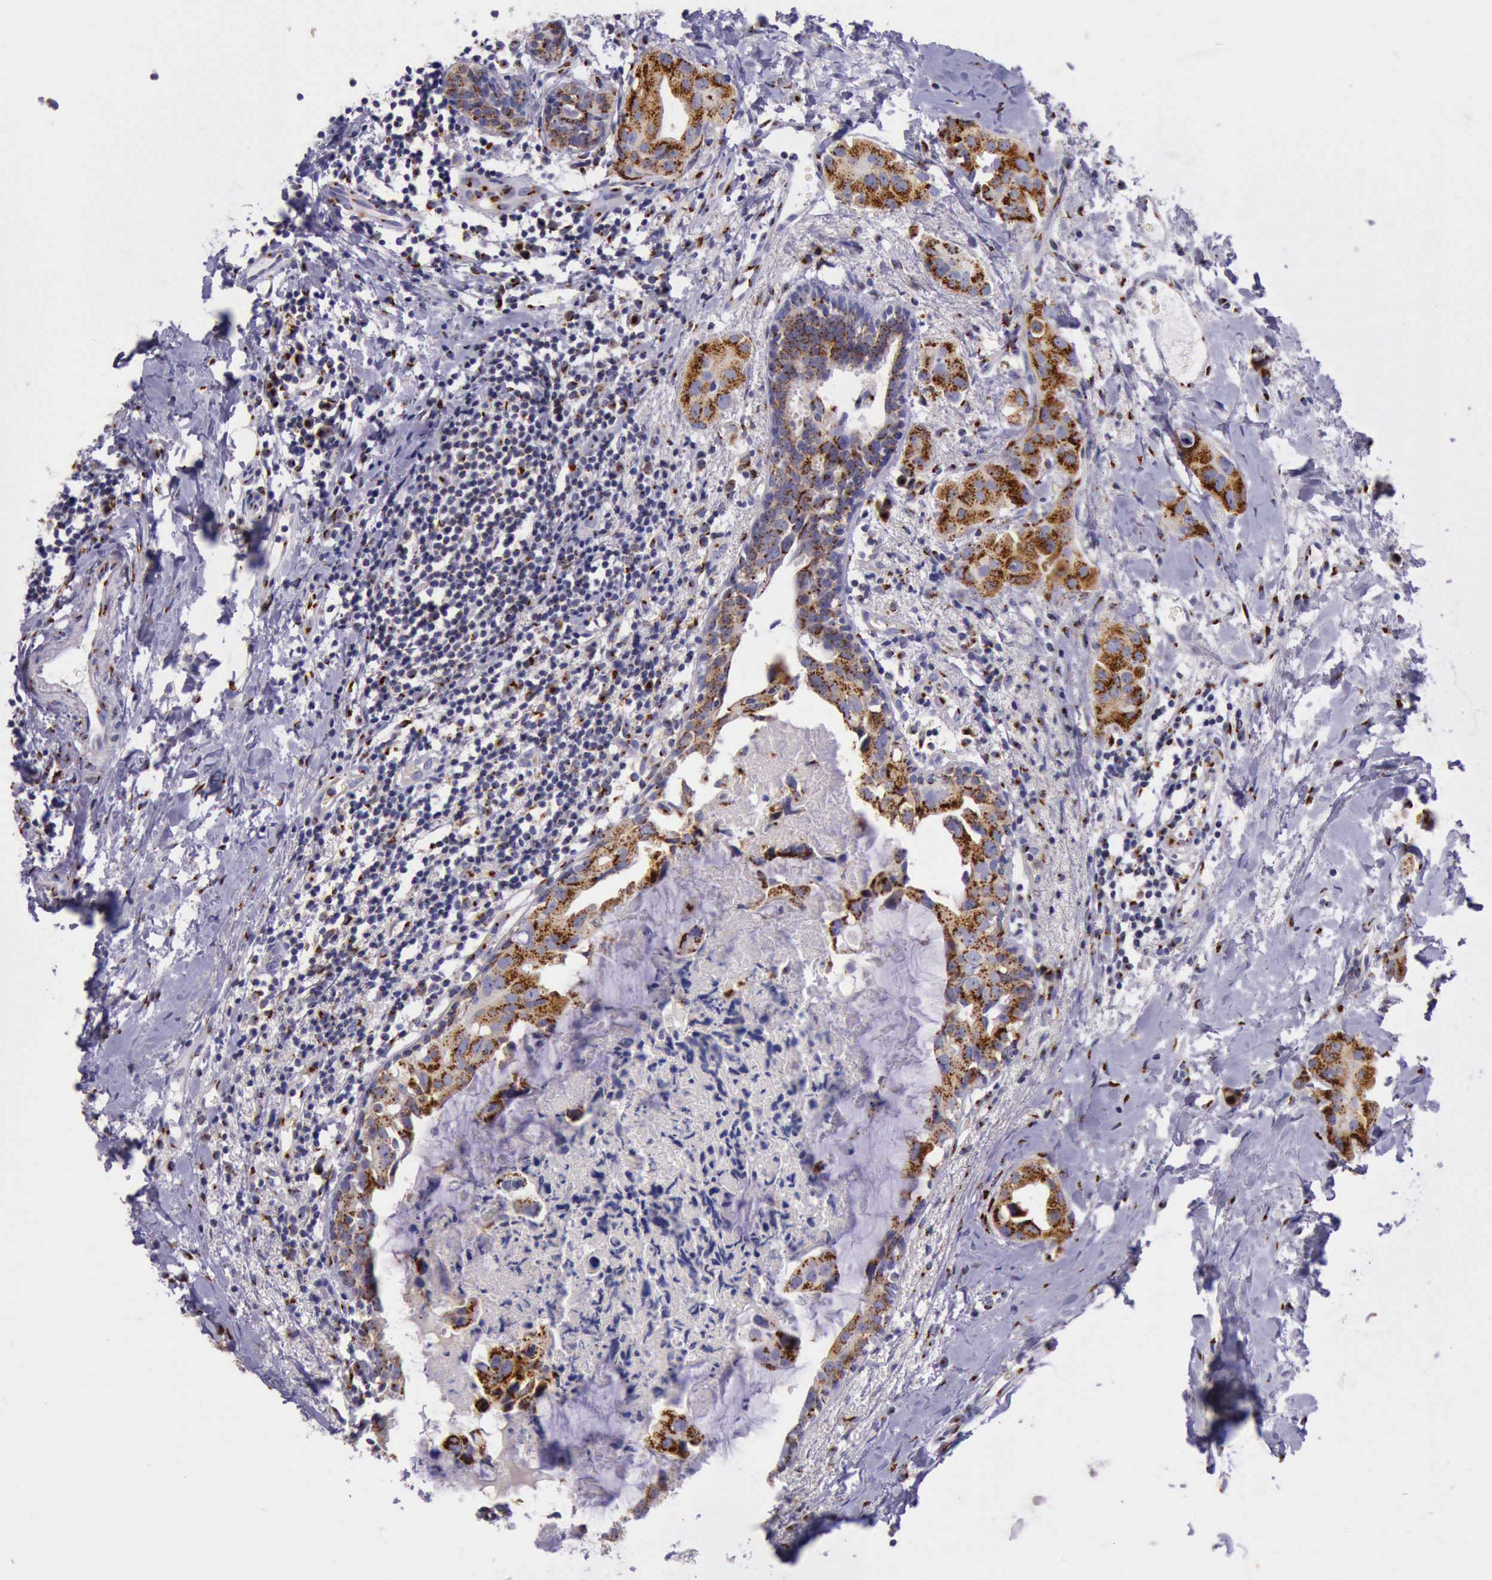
{"staining": {"intensity": "strong", "quantity": ">75%", "location": "cytoplasmic/membranous"}, "tissue": "breast cancer", "cell_type": "Tumor cells", "image_type": "cancer", "snomed": [{"axis": "morphology", "description": "Duct carcinoma"}, {"axis": "topography", "description": "Breast"}], "caption": "IHC photomicrograph of human invasive ductal carcinoma (breast) stained for a protein (brown), which demonstrates high levels of strong cytoplasmic/membranous staining in about >75% of tumor cells.", "gene": "GOLGA5", "patient": {"sex": "female", "age": 40}}